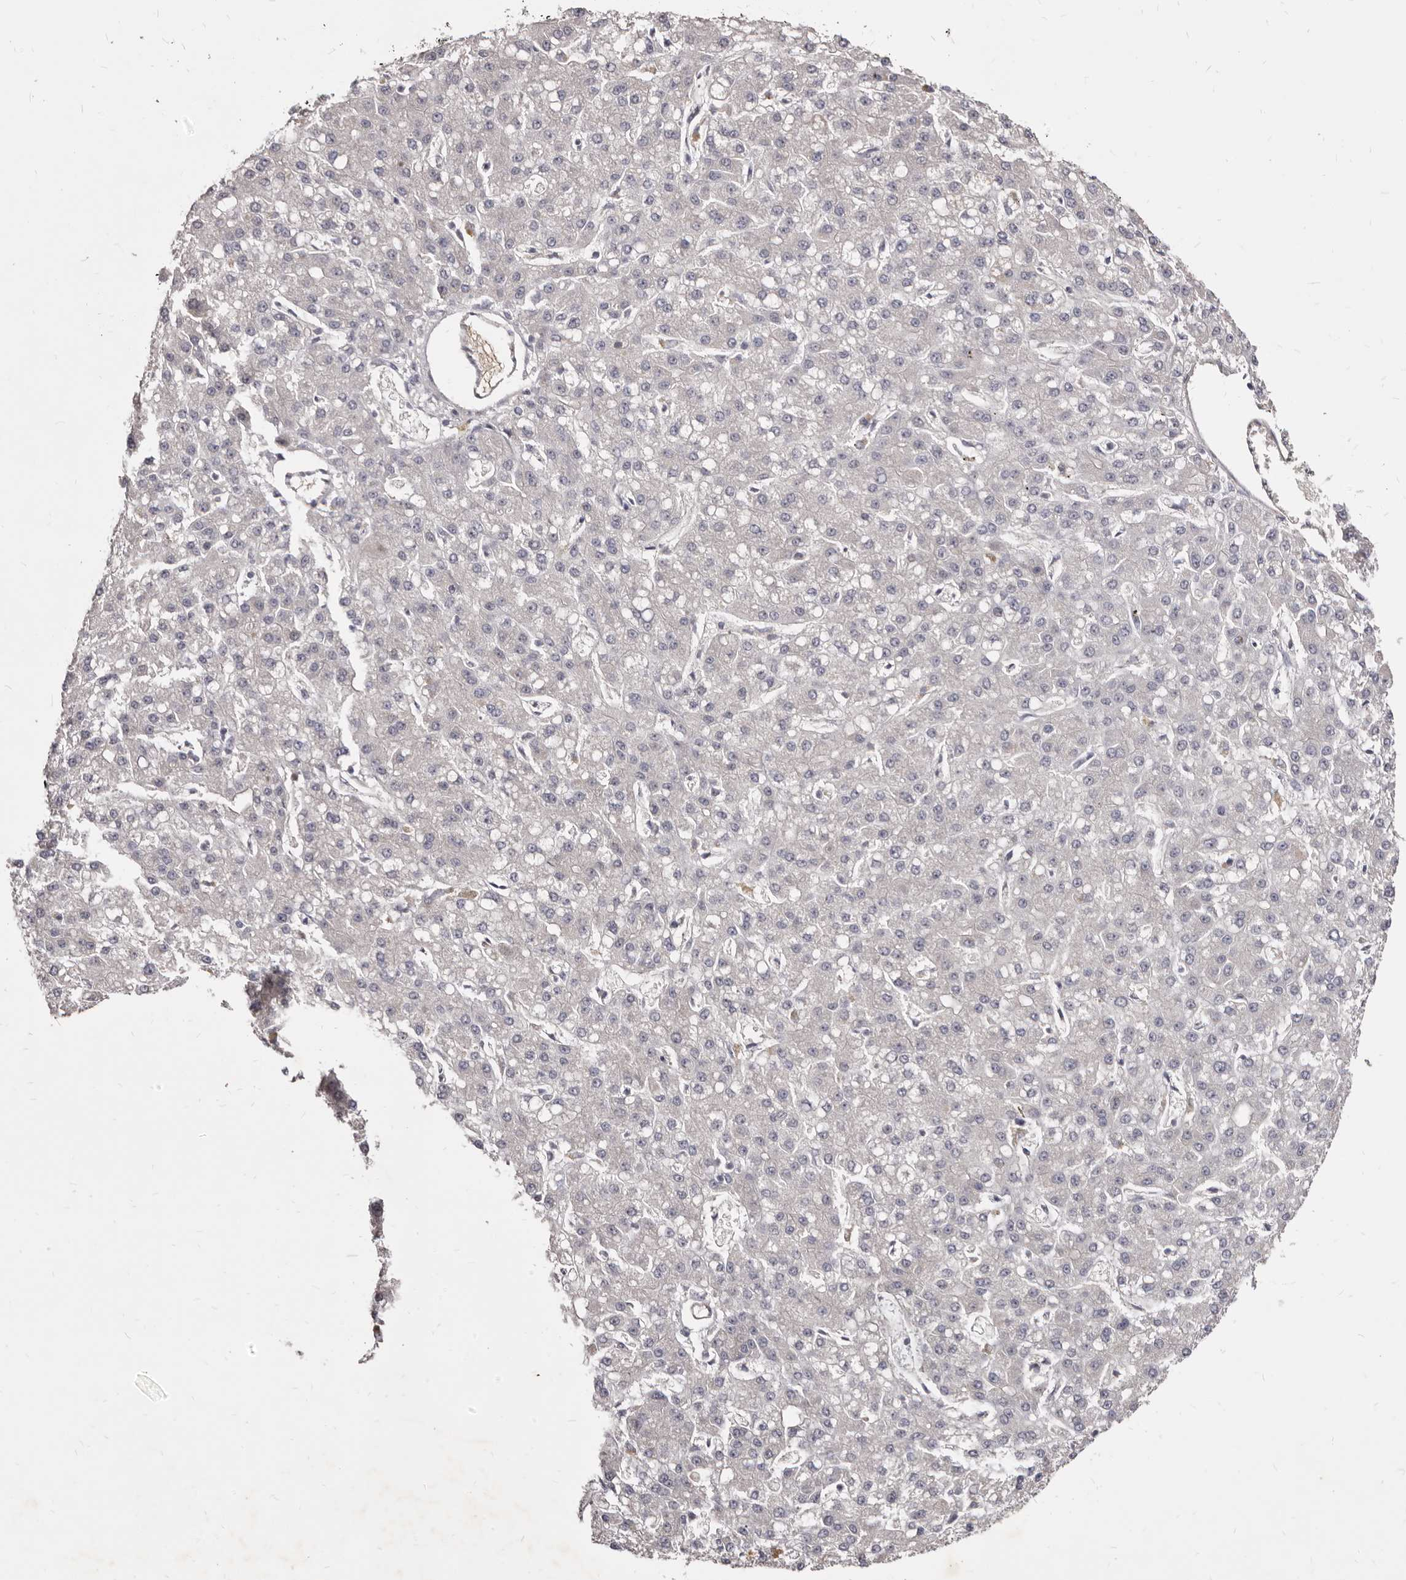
{"staining": {"intensity": "negative", "quantity": "none", "location": "none"}, "tissue": "liver cancer", "cell_type": "Tumor cells", "image_type": "cancer", "snomed": [{"axis": "morphology", "description": "Carcinoma, Hepatocellular, NOS"}, {"axis": "topography", "description": "Liver"}], "caption": "Tumor cells show no significant staining in liver hepatocellular carcinoma.", "gene": "KIF2B", "patient": {"sex": "male", "age": 67}}